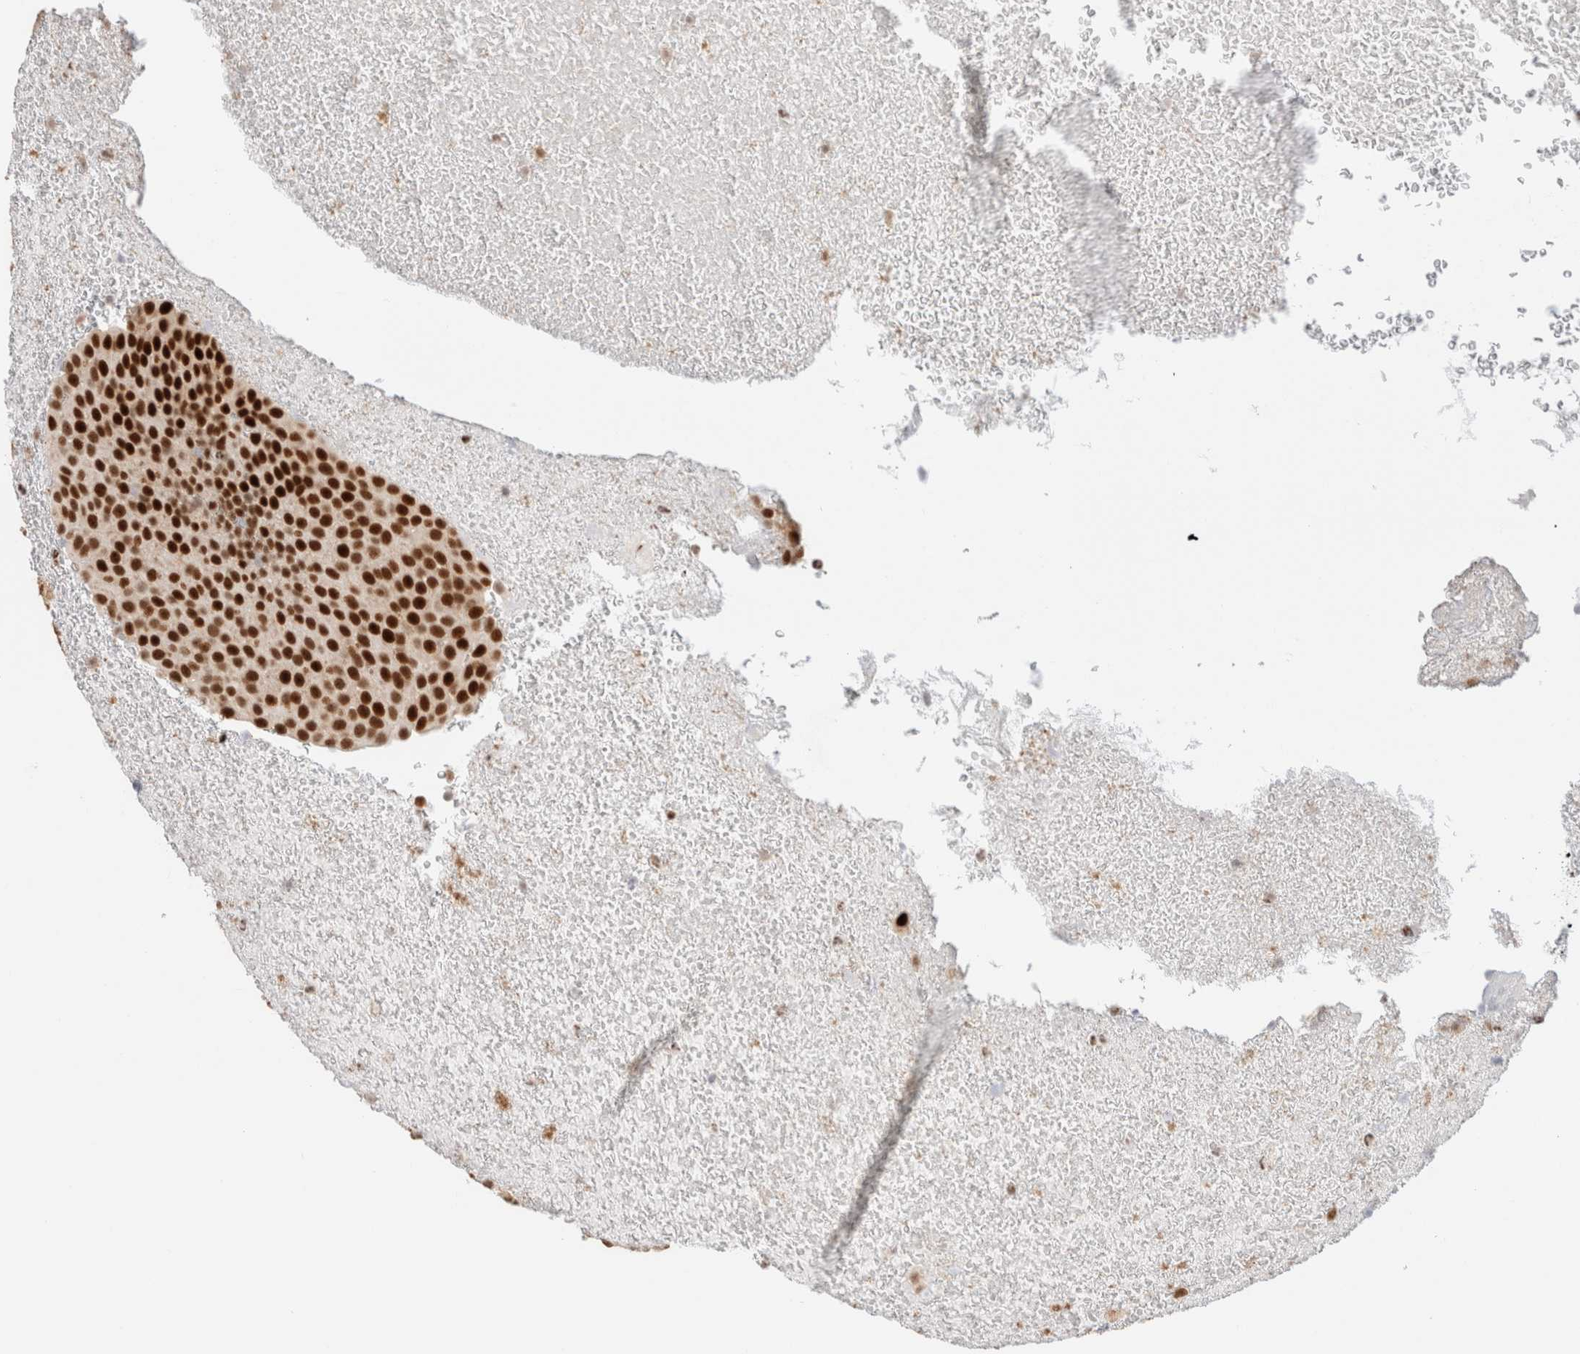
{"staining": {"intensity": "strong", "quantity": ">75%", "location": "nuclear"}, "tissue": "urothelial cancer", "cell_type": "Tumor cells", "image_type": "cancer", "snomed": [{"axis": "morphology", "description": "Urothelial carcinoma, Low grade"}, {"axis": "topography", "description": "Urinary bladder"}], "caption": "IHC micrograph of neoplastic tissue: human low-grade urothelial carcinoma stained using IHC shows high levels of strong protein expression localized specifically in the nuclear of tumor cells, appearing as a nuclear brown color.", "gene": "ID3", "patient": {"sex": "male", "age": 78}}